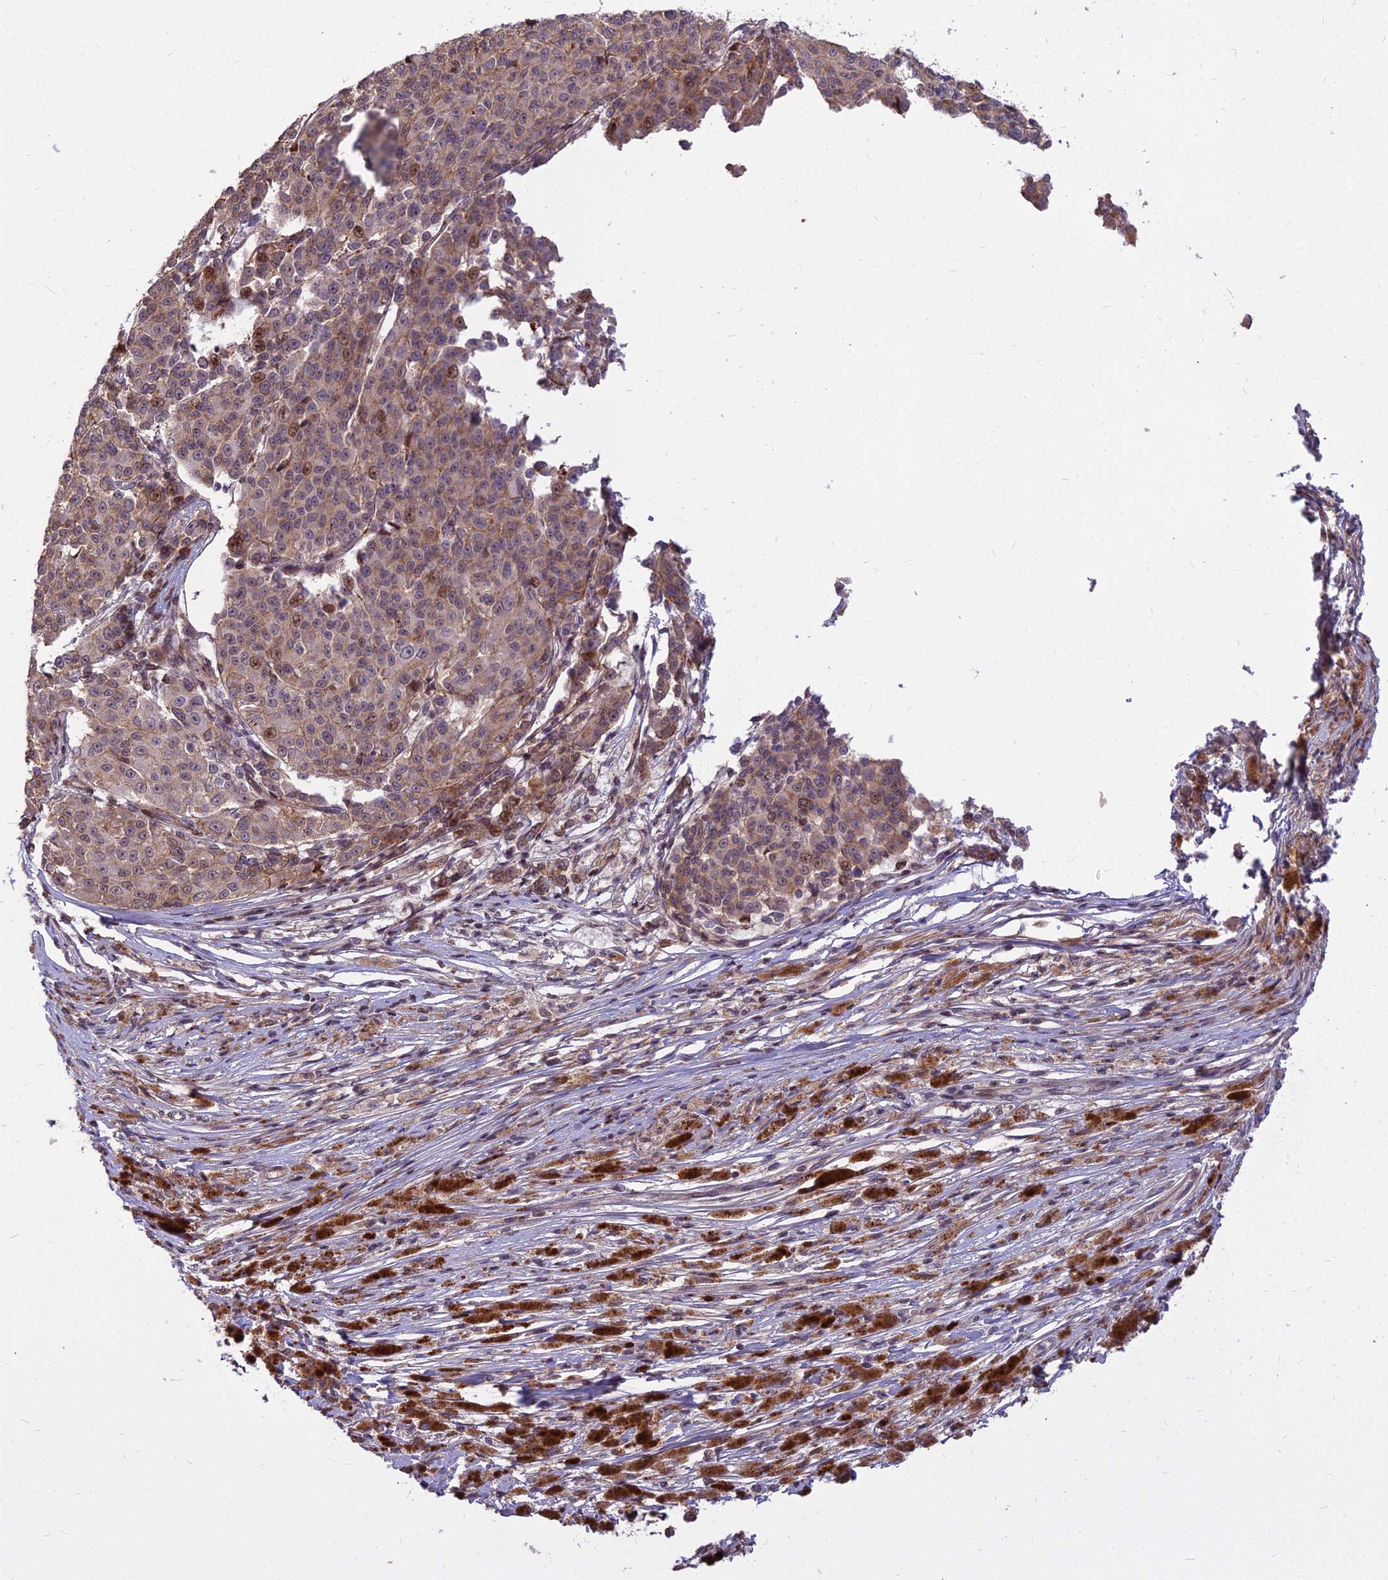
{"staining": {"intensity": "weak", "quantity": "25%-75%", "location": "cytoplasmic/membranous,nuclear"}, "tissue": "melanoma", "cell_type": "Tumor cells", "image_type": "cancer", "snomed": [{"axis": "morphology", "description": "Malignant melanoma, NOS"}, {"axis": "topography", "description": "Skin"}], "caption": "Immunohistochemical staining of human malignant melanoma displays weak cytoplasmic/membranous and nuclear protein positivity in about 25%-75% of tumor cells.", "gene": "GLYATL3", "patient": {"sex": "female", "age": 52}}